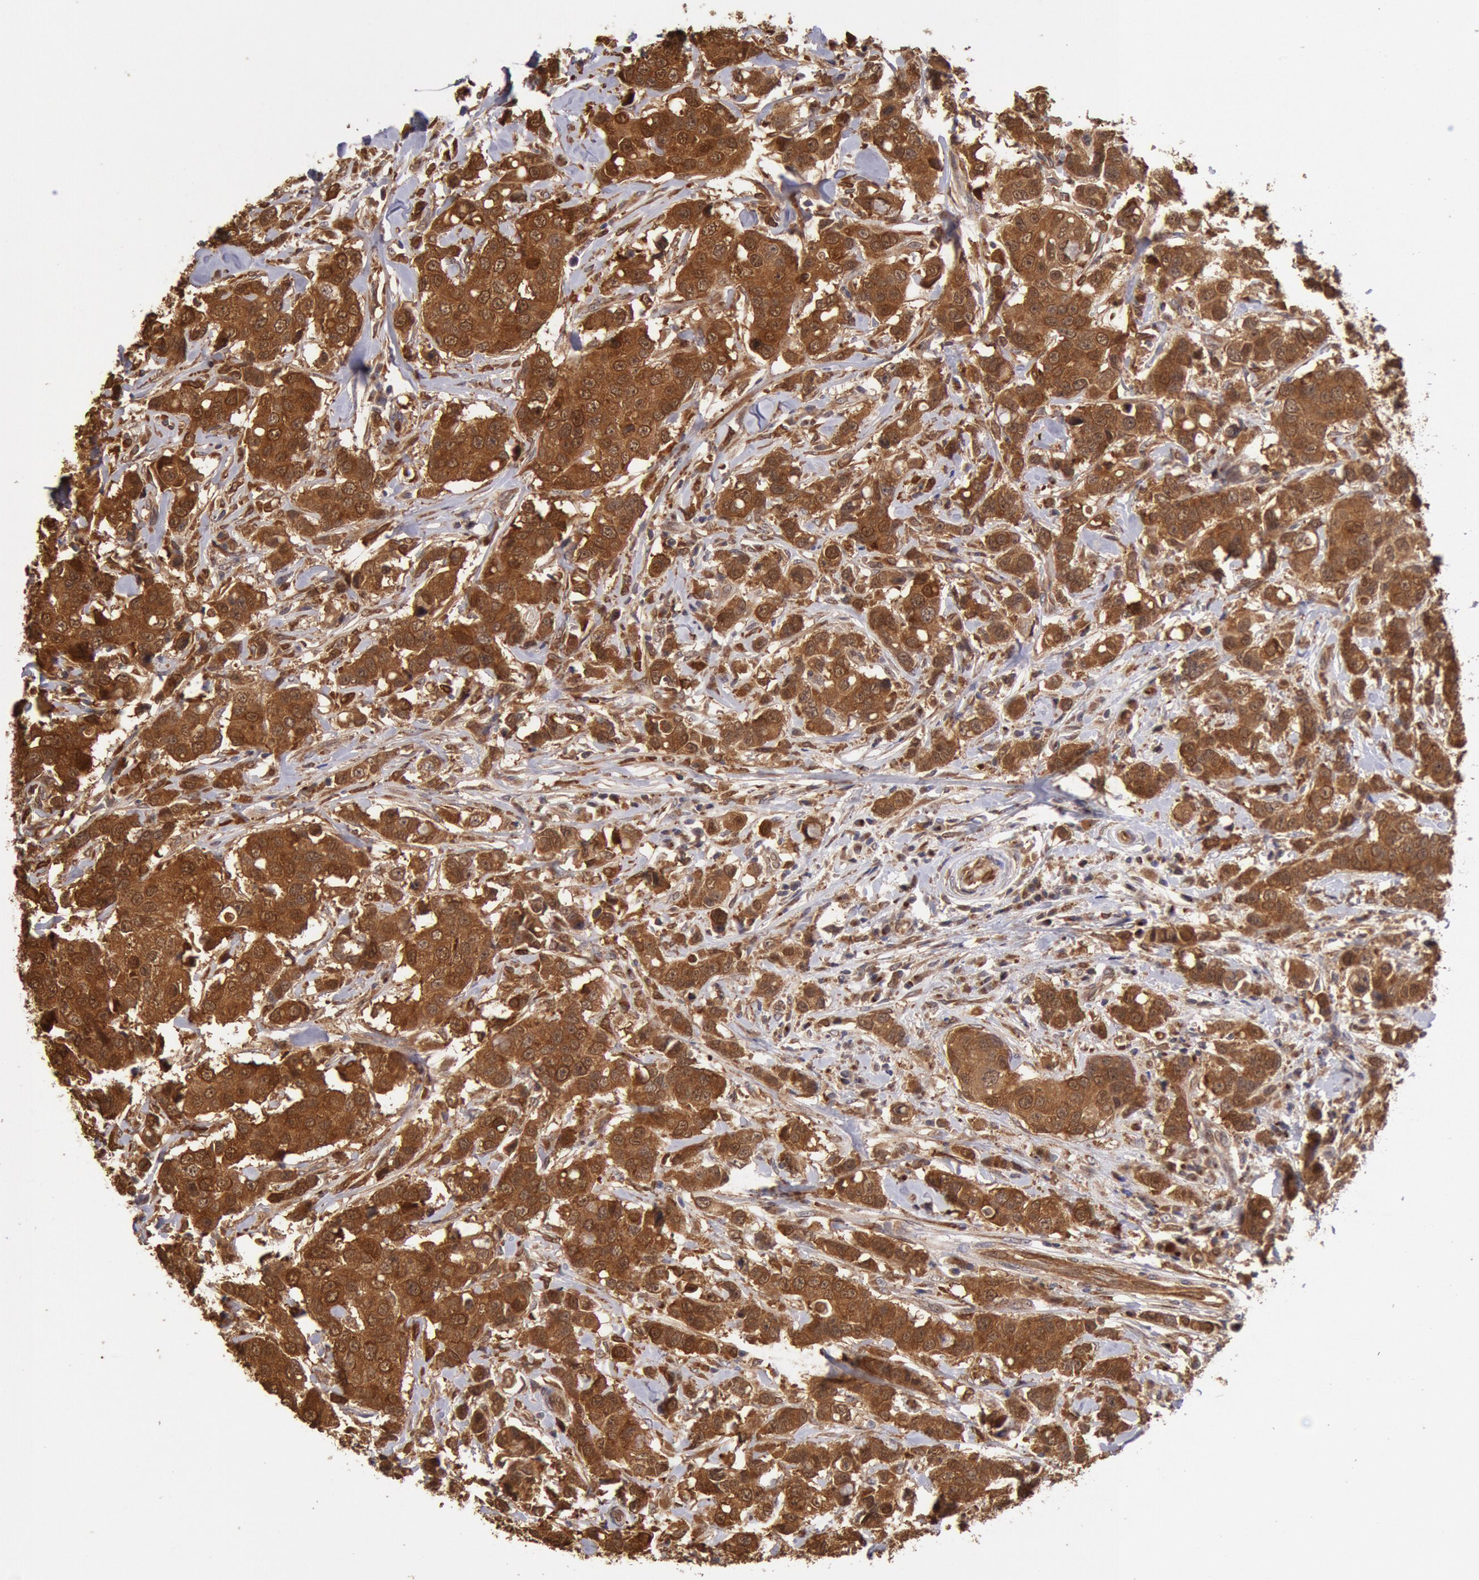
{"staining": {"intensity": "strong", "quantity": ">75%", "location": "cytoplasmic/membranous,nuclear"}, "tissue": "breast cancer", "cell_type": "Tumor cells", "image_type": "cancer", "snomed": [{"axis": "morphology", "description": "Duct carcinoma"}, {"axis": "topography", "description": "Breast"}], "caption": "Immunohistochemical staining of human breast intraductal carcinoma exhibits strong cytoplasmic/membranous and nuclear protein expression in approximately >75% of tumor cells.", "gene": "COMT", "patient": {"sex": "female", "age": 27}}